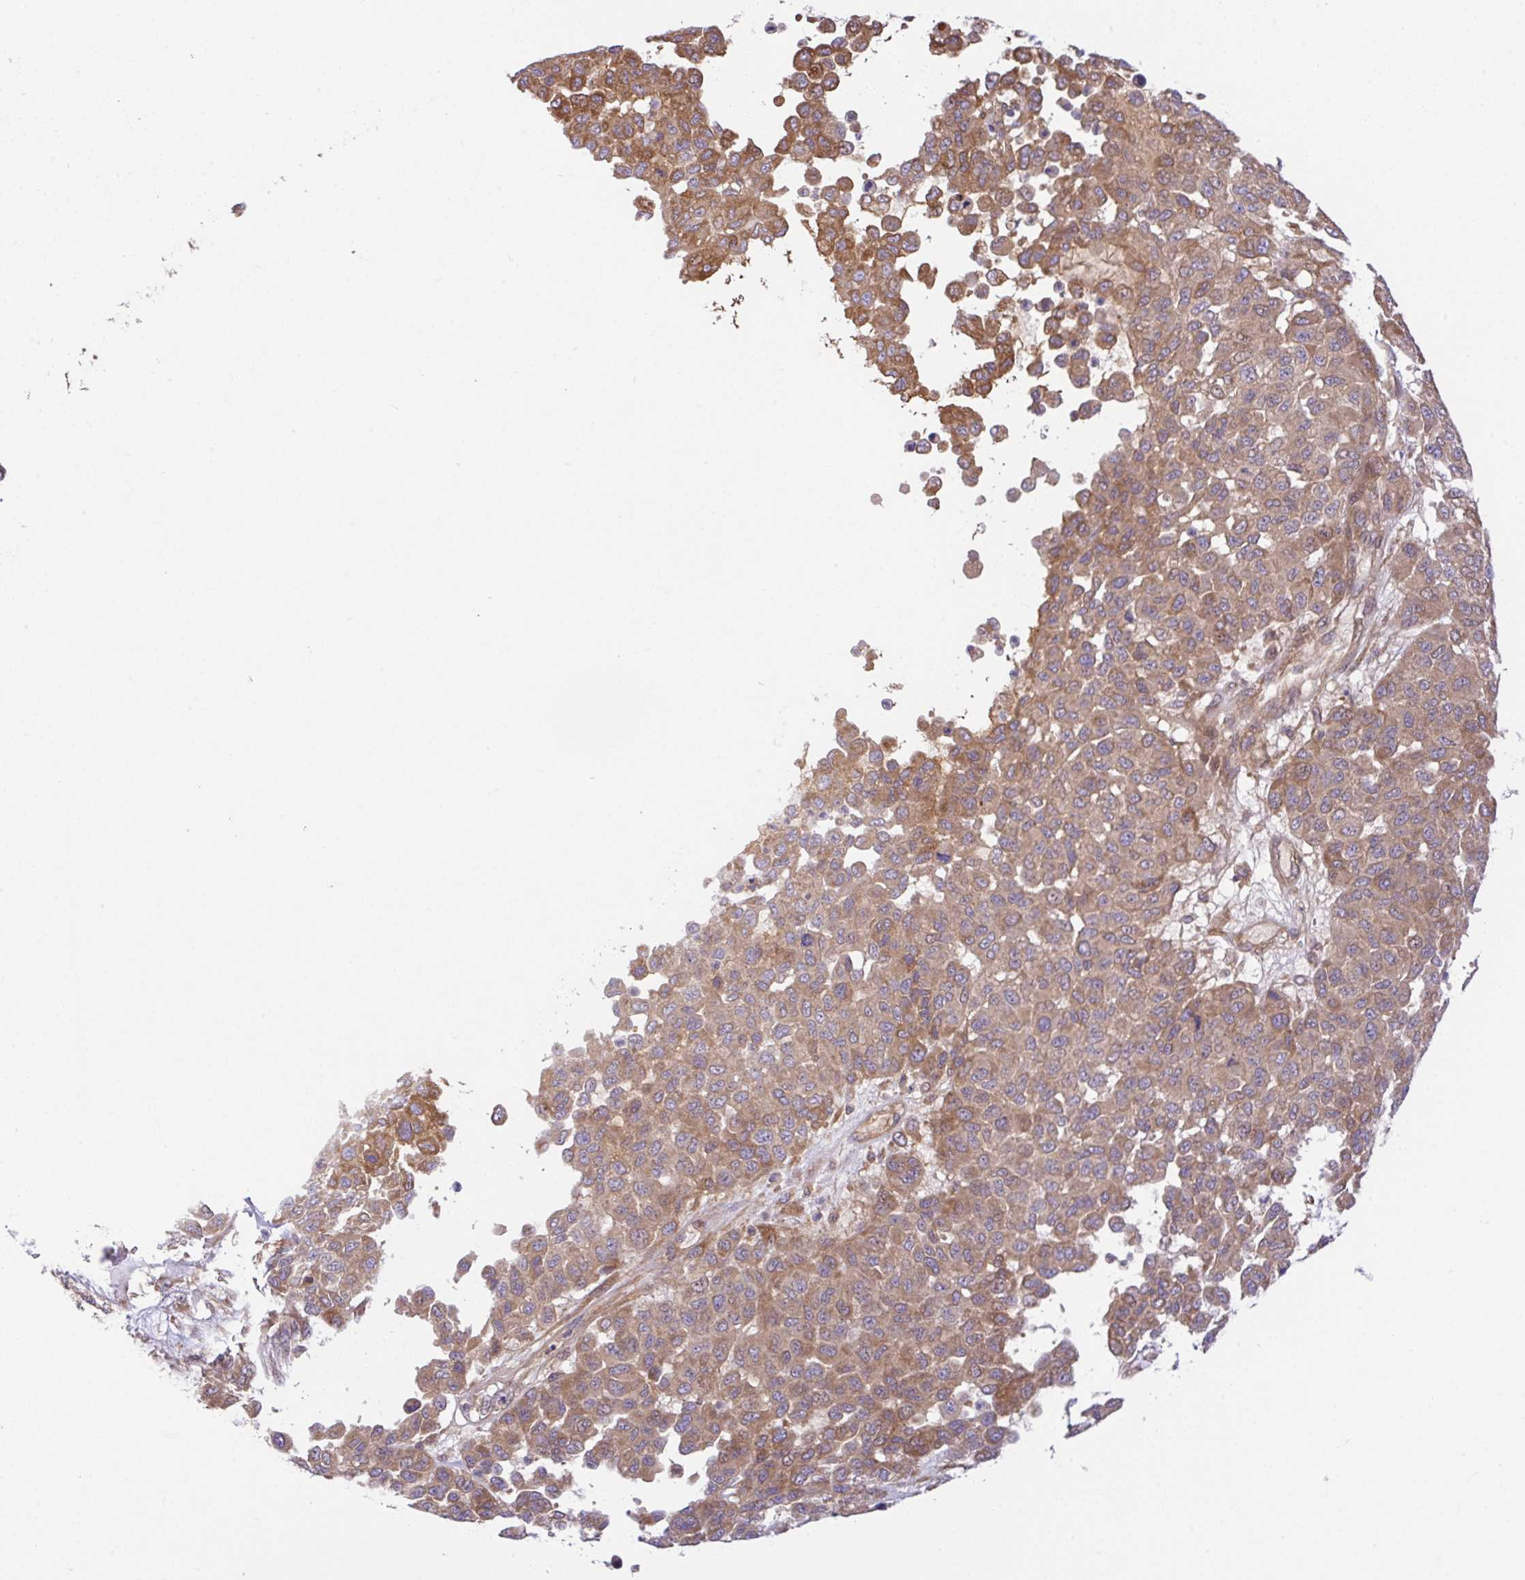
{"staining": {"intensity": "moderate", "quantity": ">75%", "location": "cytoplasmic/membranous"}, "tissue": "melanoma", "cell_type": "Tumor cells", "image_type": "cancer", "snomed": [{"axis": "morphology", "description": "Malignant melanoma, NOS"}, {"axis": "topography", "description": "Skin"}], "caption": "Moderate cytoplasmic/membranous protein staining is identified in approximately >75% of tumor cells in melanoma. (DAB (3,3'-diaminobenzidine) IHC with brightfield microscopy, high magnification).", "gene": "UBE4A", "patient": {"sex": "male", "age": 62}}